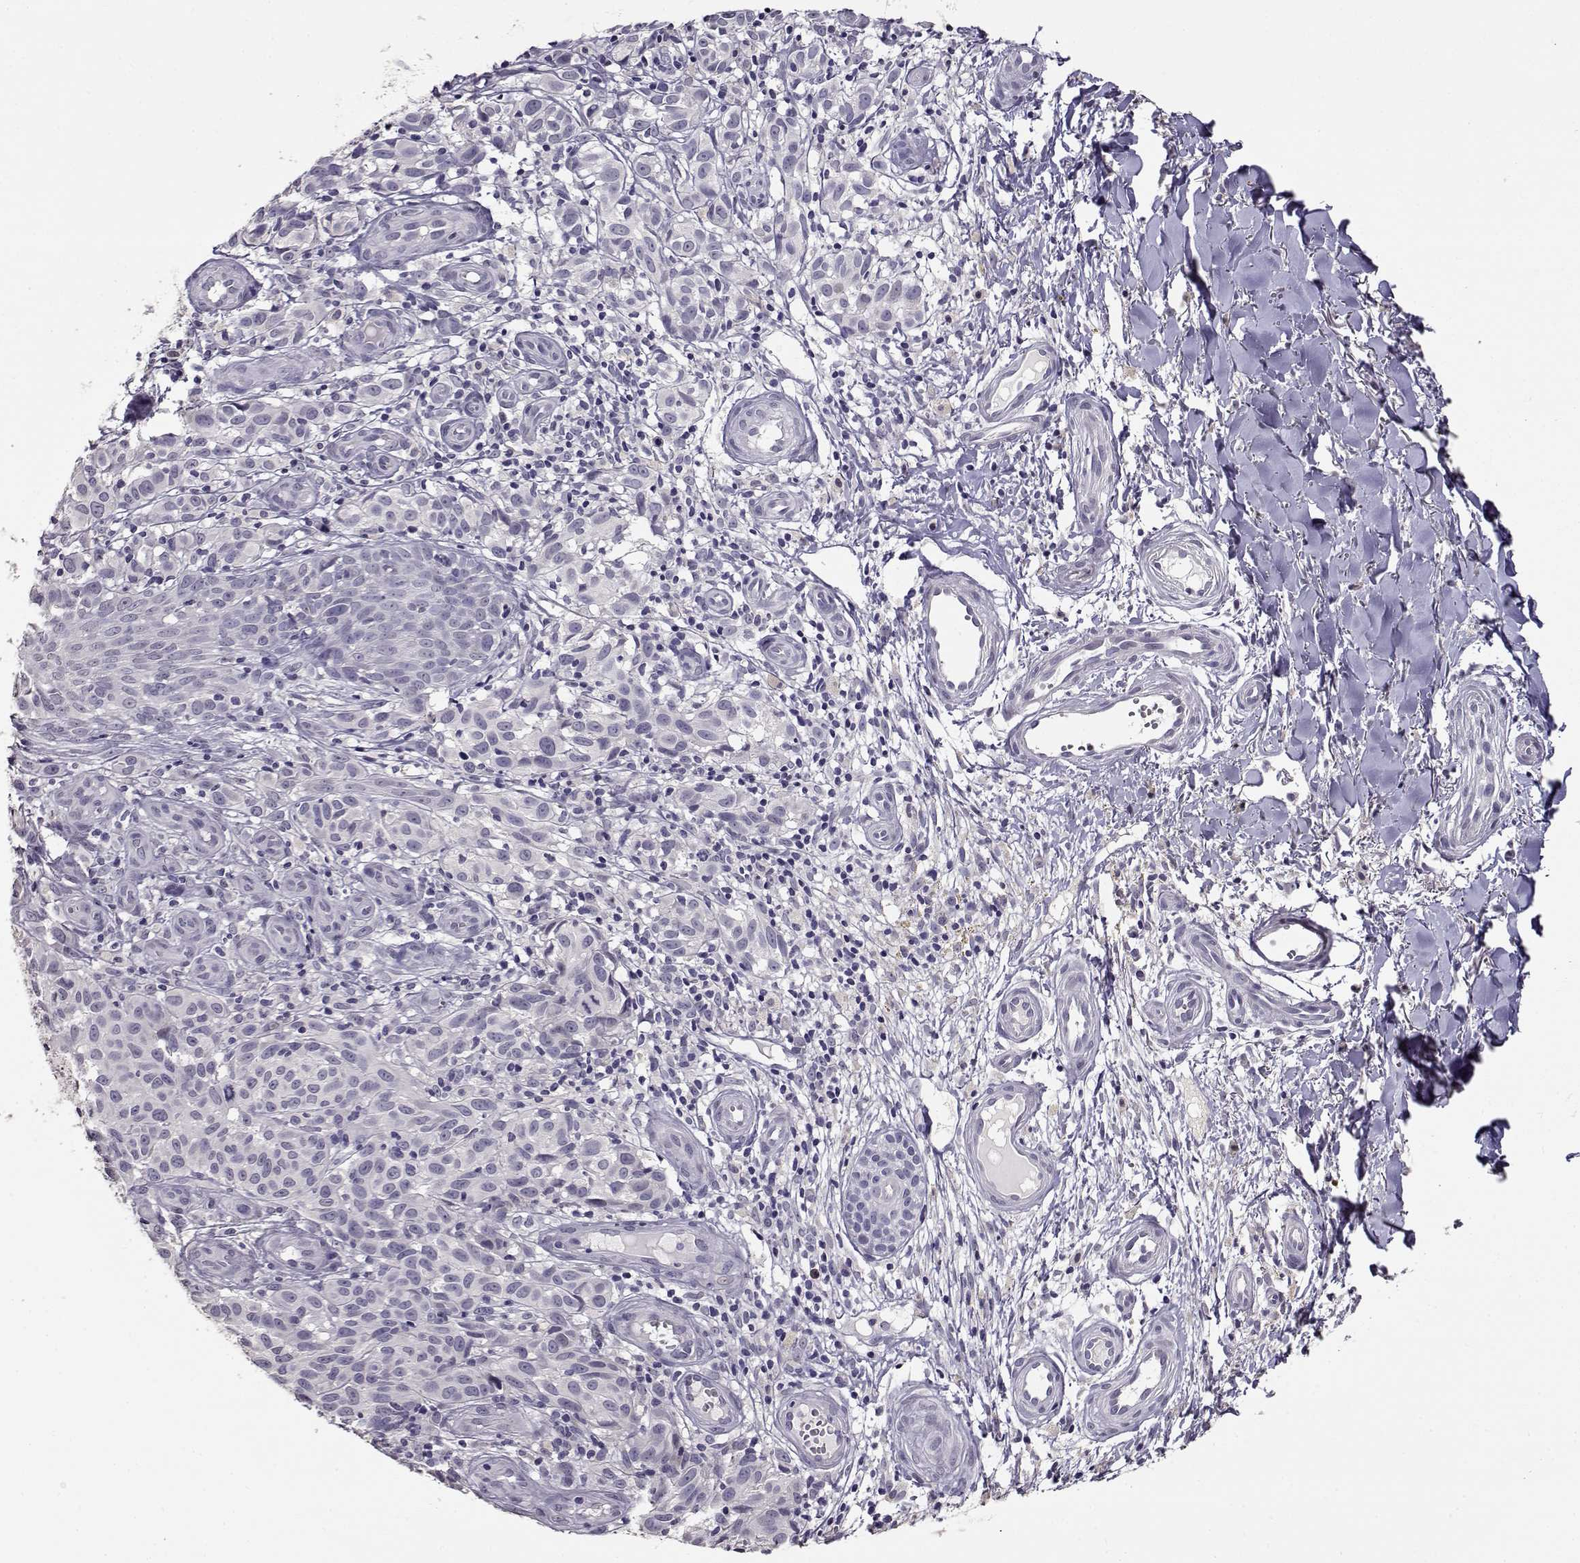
{"staining": {"intensity": "negative", "quantity": "none", "location": "none"}, "tissue": "melanoma", "cell_type": "Tumor cells", "image_type": "cancer", "snomed": [{"axis": "morphology", "description": "Malignant melanoma, NOS"}, {"axis": "topography", "description": "Skin"}], "caption": "Melanoma was stained to show a protein in brown. There is no significant positivity in tumor cells.", "gene": "RHOXF2", "patient": {"sex": "female", "age": 53}}